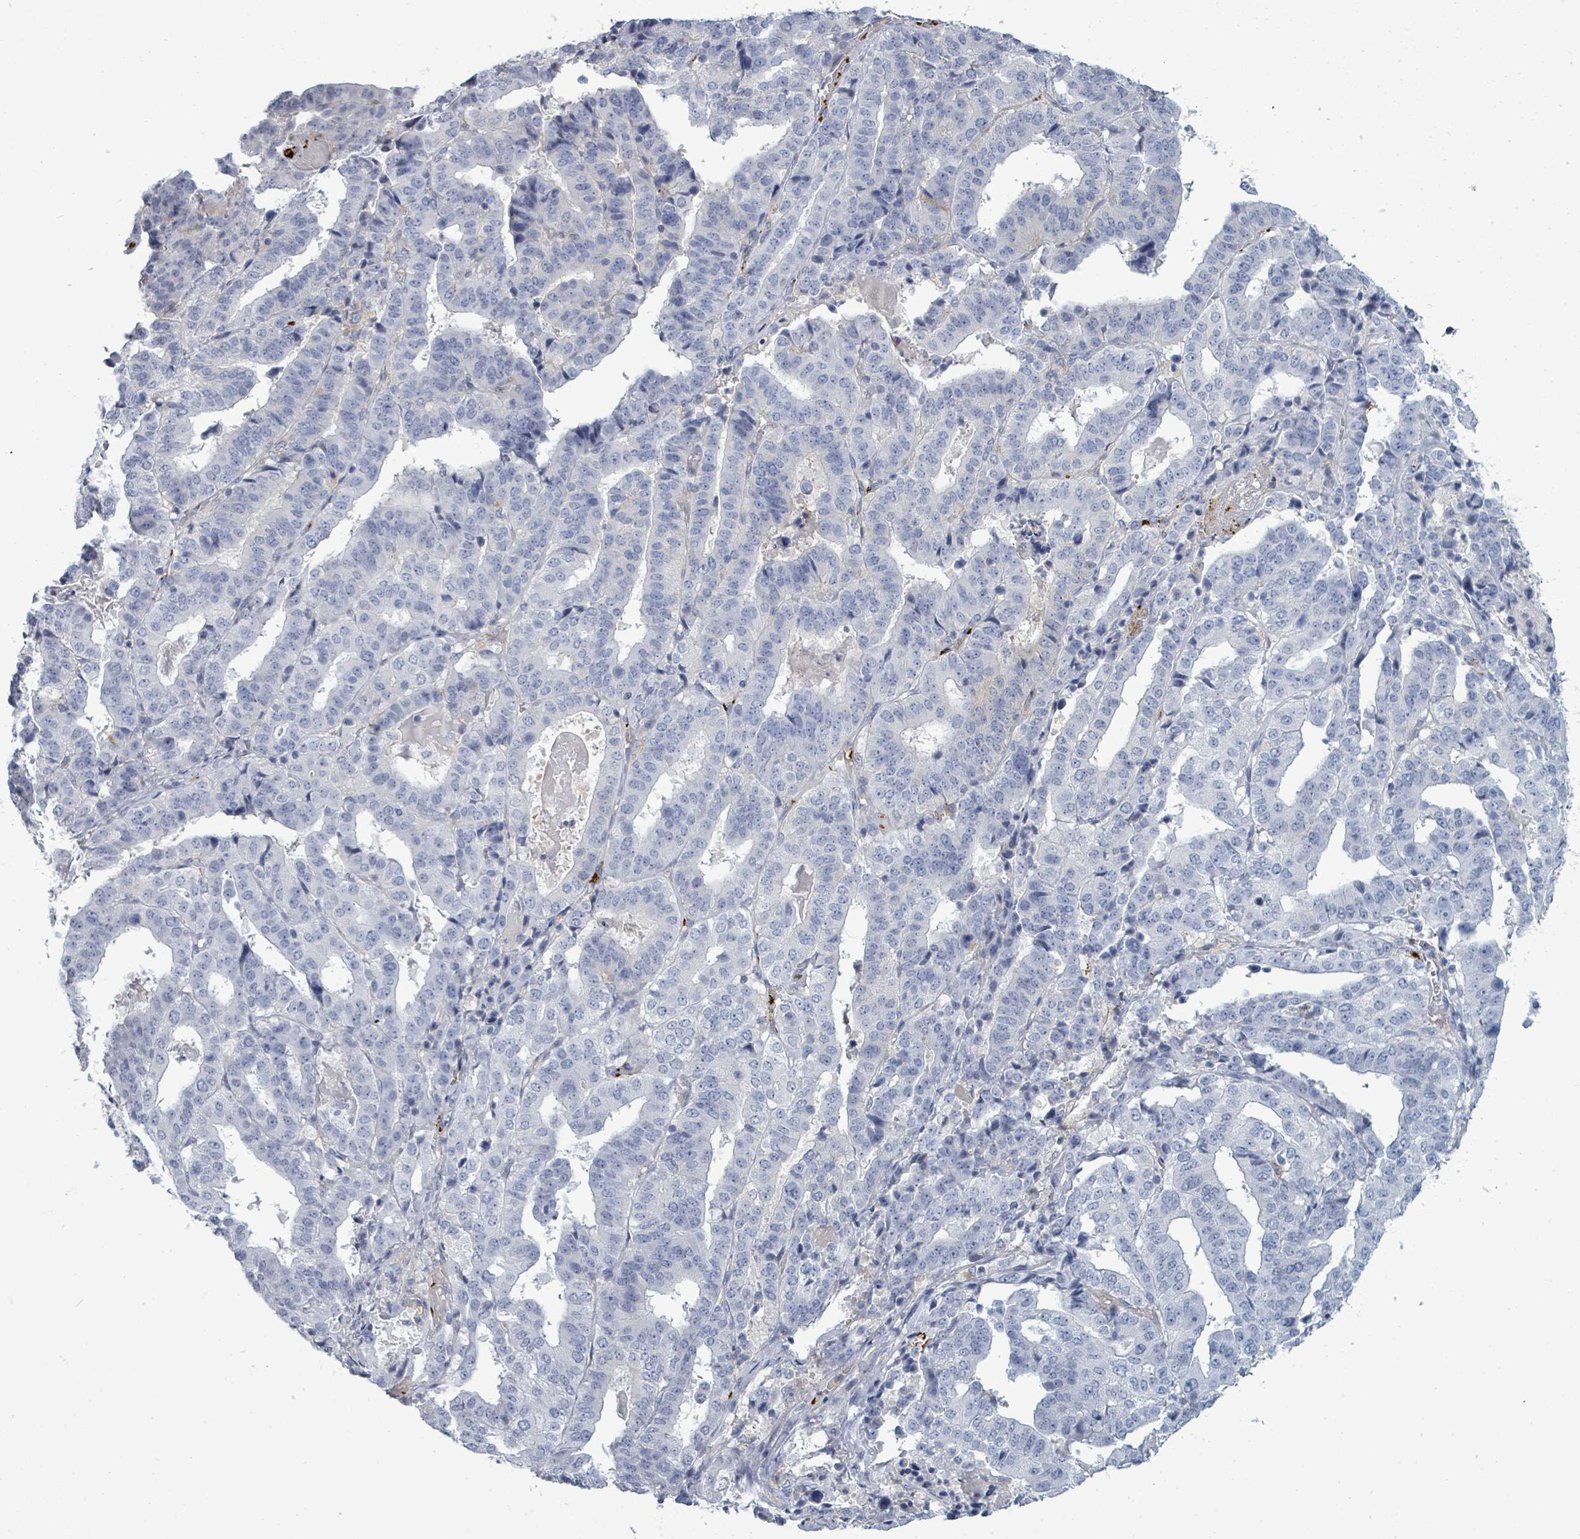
{"staining": {"intensity": "negative", "quantity": "none", "location": "none"}, "tissue": "stomach cancer", "cell_type": "Tumor cells", "image_type": "cancer", "snomed": [{"axis": "morphology", "description": "Adenocarcinoma, NOS"}, {"axis": "topography", "description": "Stomach"}], "caption": "Tumor cells are negative for brown protein staining in adenocarcinoma (stomach).", "gene": "NDST2", "patient": {"sex": "male", "age": 48}}